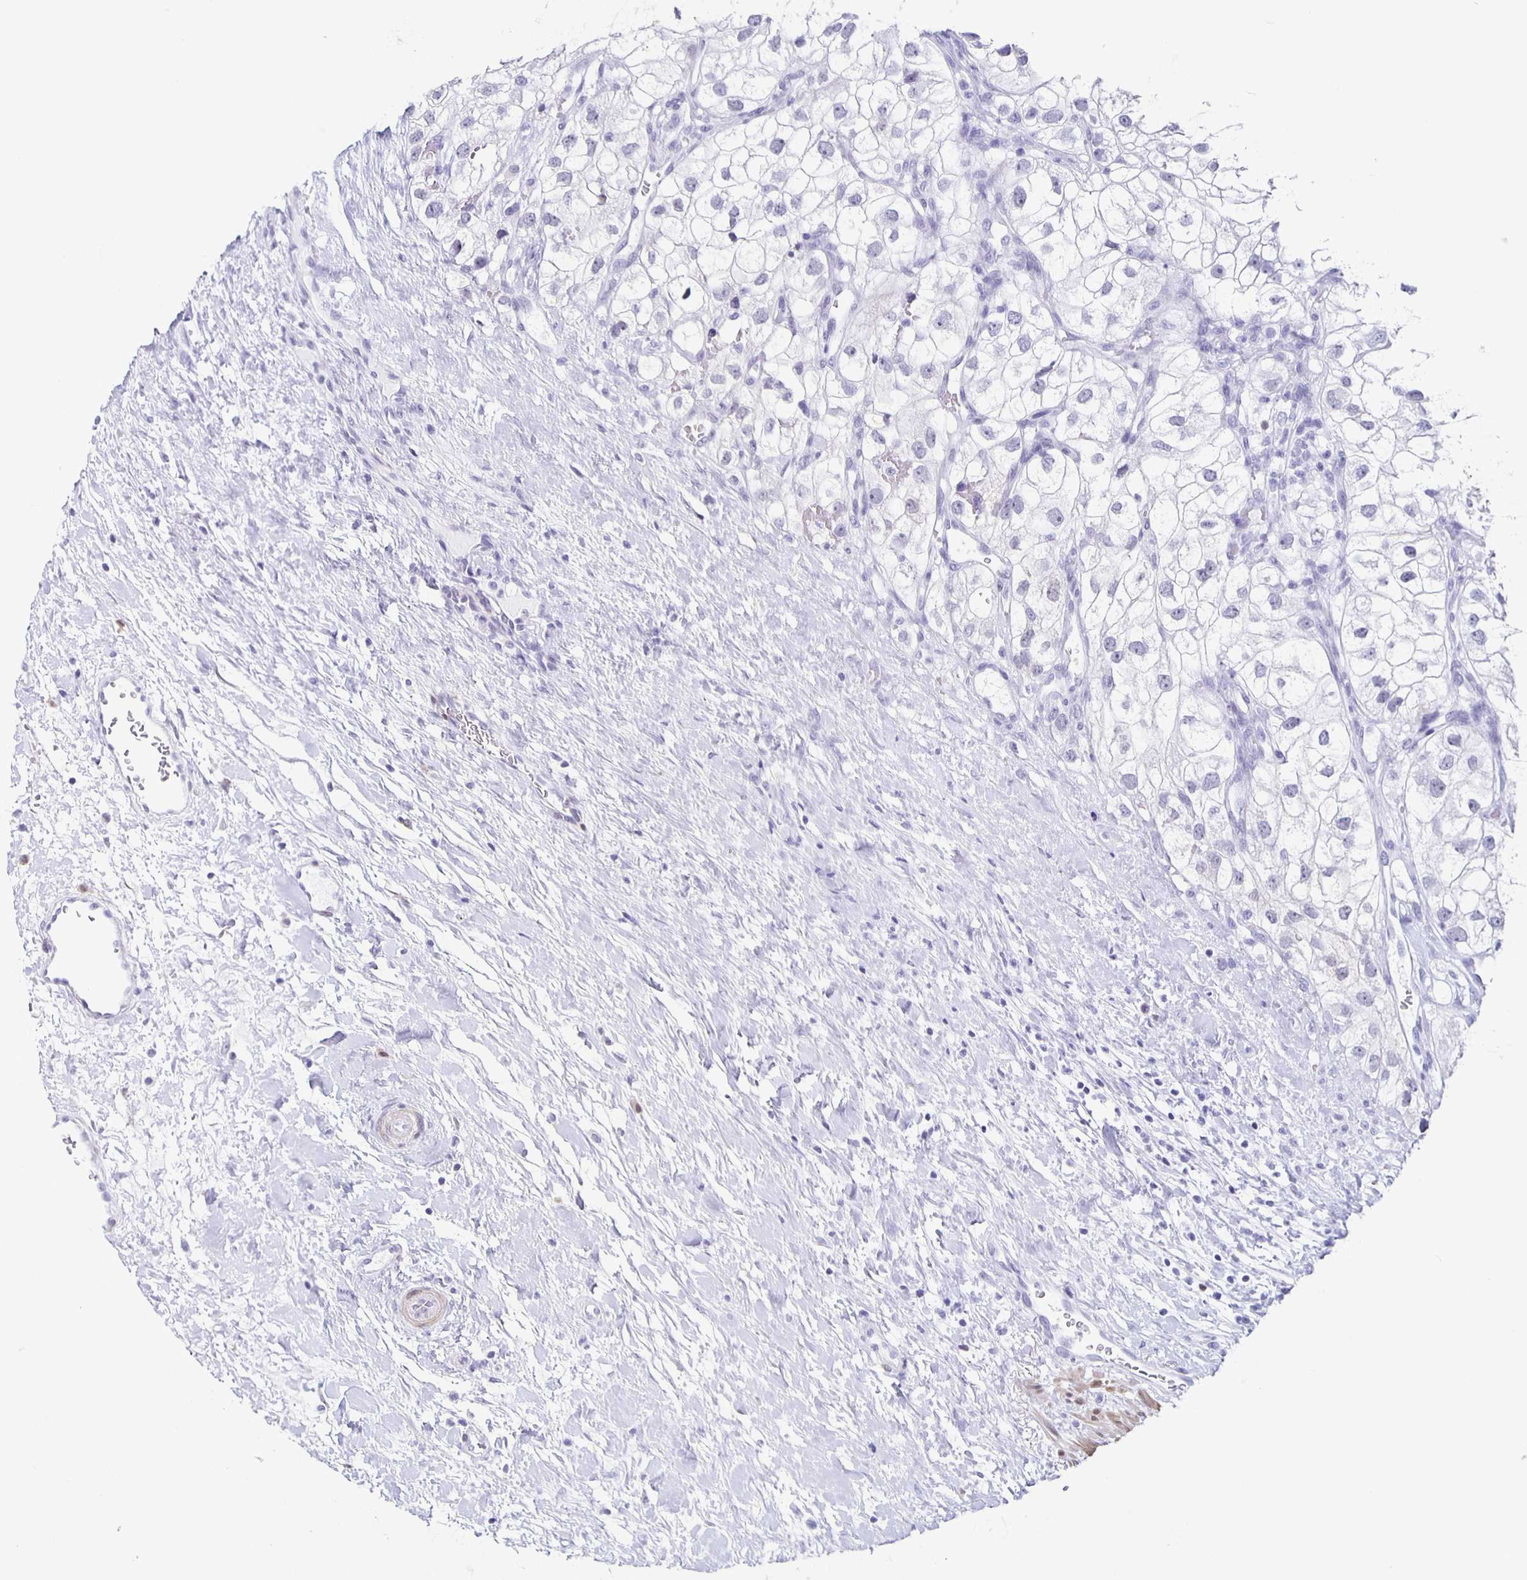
{"staining": {"intensity": "negative", "quantity": "none", "location": "none"}, "tissue": "renal cancer", "cell_type": "Tumor cells", "image_type": "cancer", "snomed": [{"axis": "morphology", "description": "Adenocarcinoma, NOS"}, {"axis": "topography", "description": "Kidney"}], "caption": "A micrograph of renal cancer (adenocarcinoma) stained for a protein reveals no brown staining in tumor cells. (DAB IHC with hematoxylin counter stain).", "gene": "TPPP", "patient": {"sex": "male", "age": 59}}